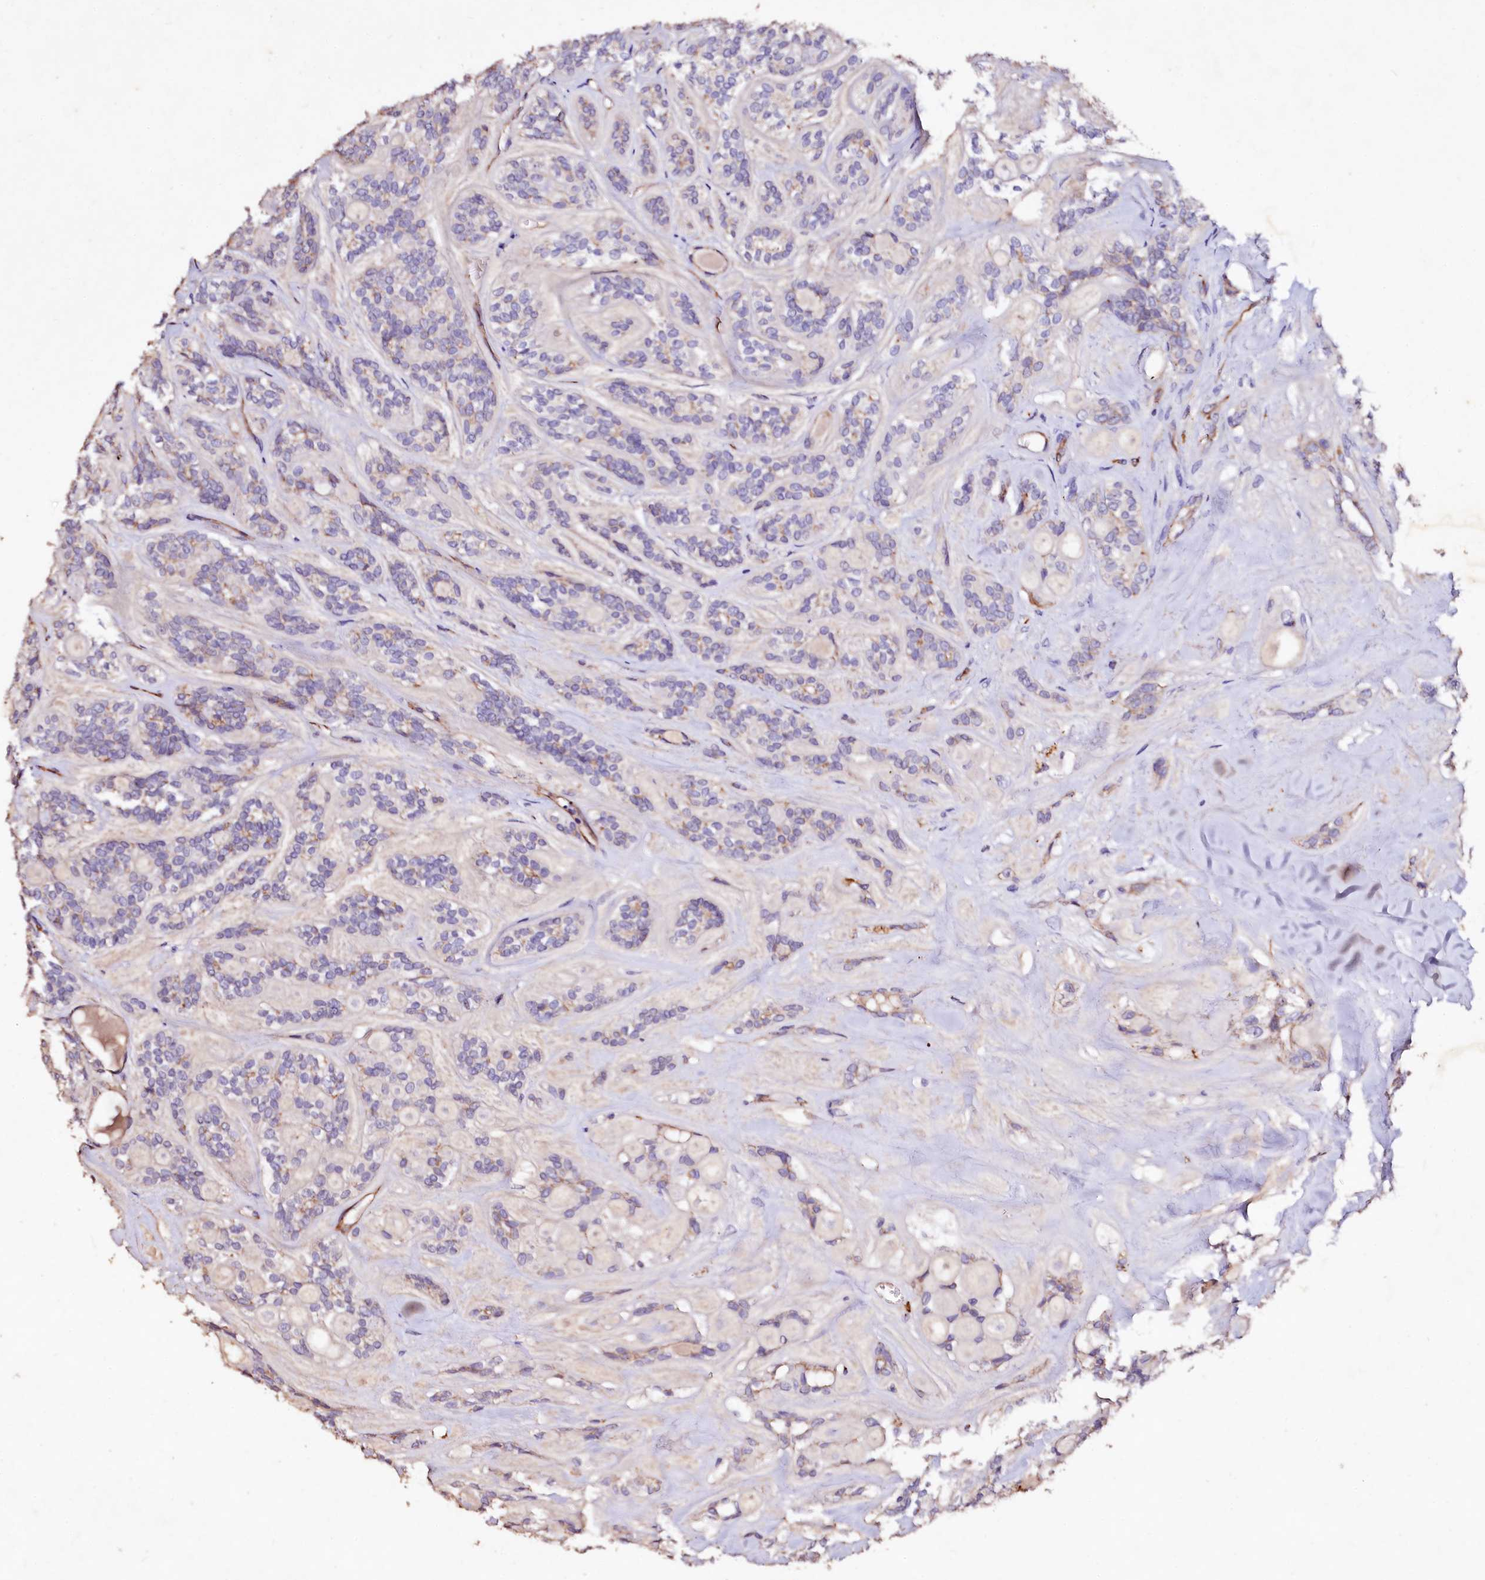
{"staining": {"intensity": "negative", "quantity": "none", "location": "none"}, "tissue": "head and neck cancer", "cell_type": "Tumor cells", "image_type": "cancer", "snomed": [{"axis": "morphology", "description": "Adenocarcinoma, NOS"}, {"axis": "topography", "description": "Head-Neck"}], "caption": "Immunohistochemistry (IHC) micrograph of neoplastic tissue: head and neck adenocarcinoma stained with DAB demonstrates no significant protein expression in tumor cells.", "gene": "VPS36", "patient": {"sex": "male", "age": 66}}